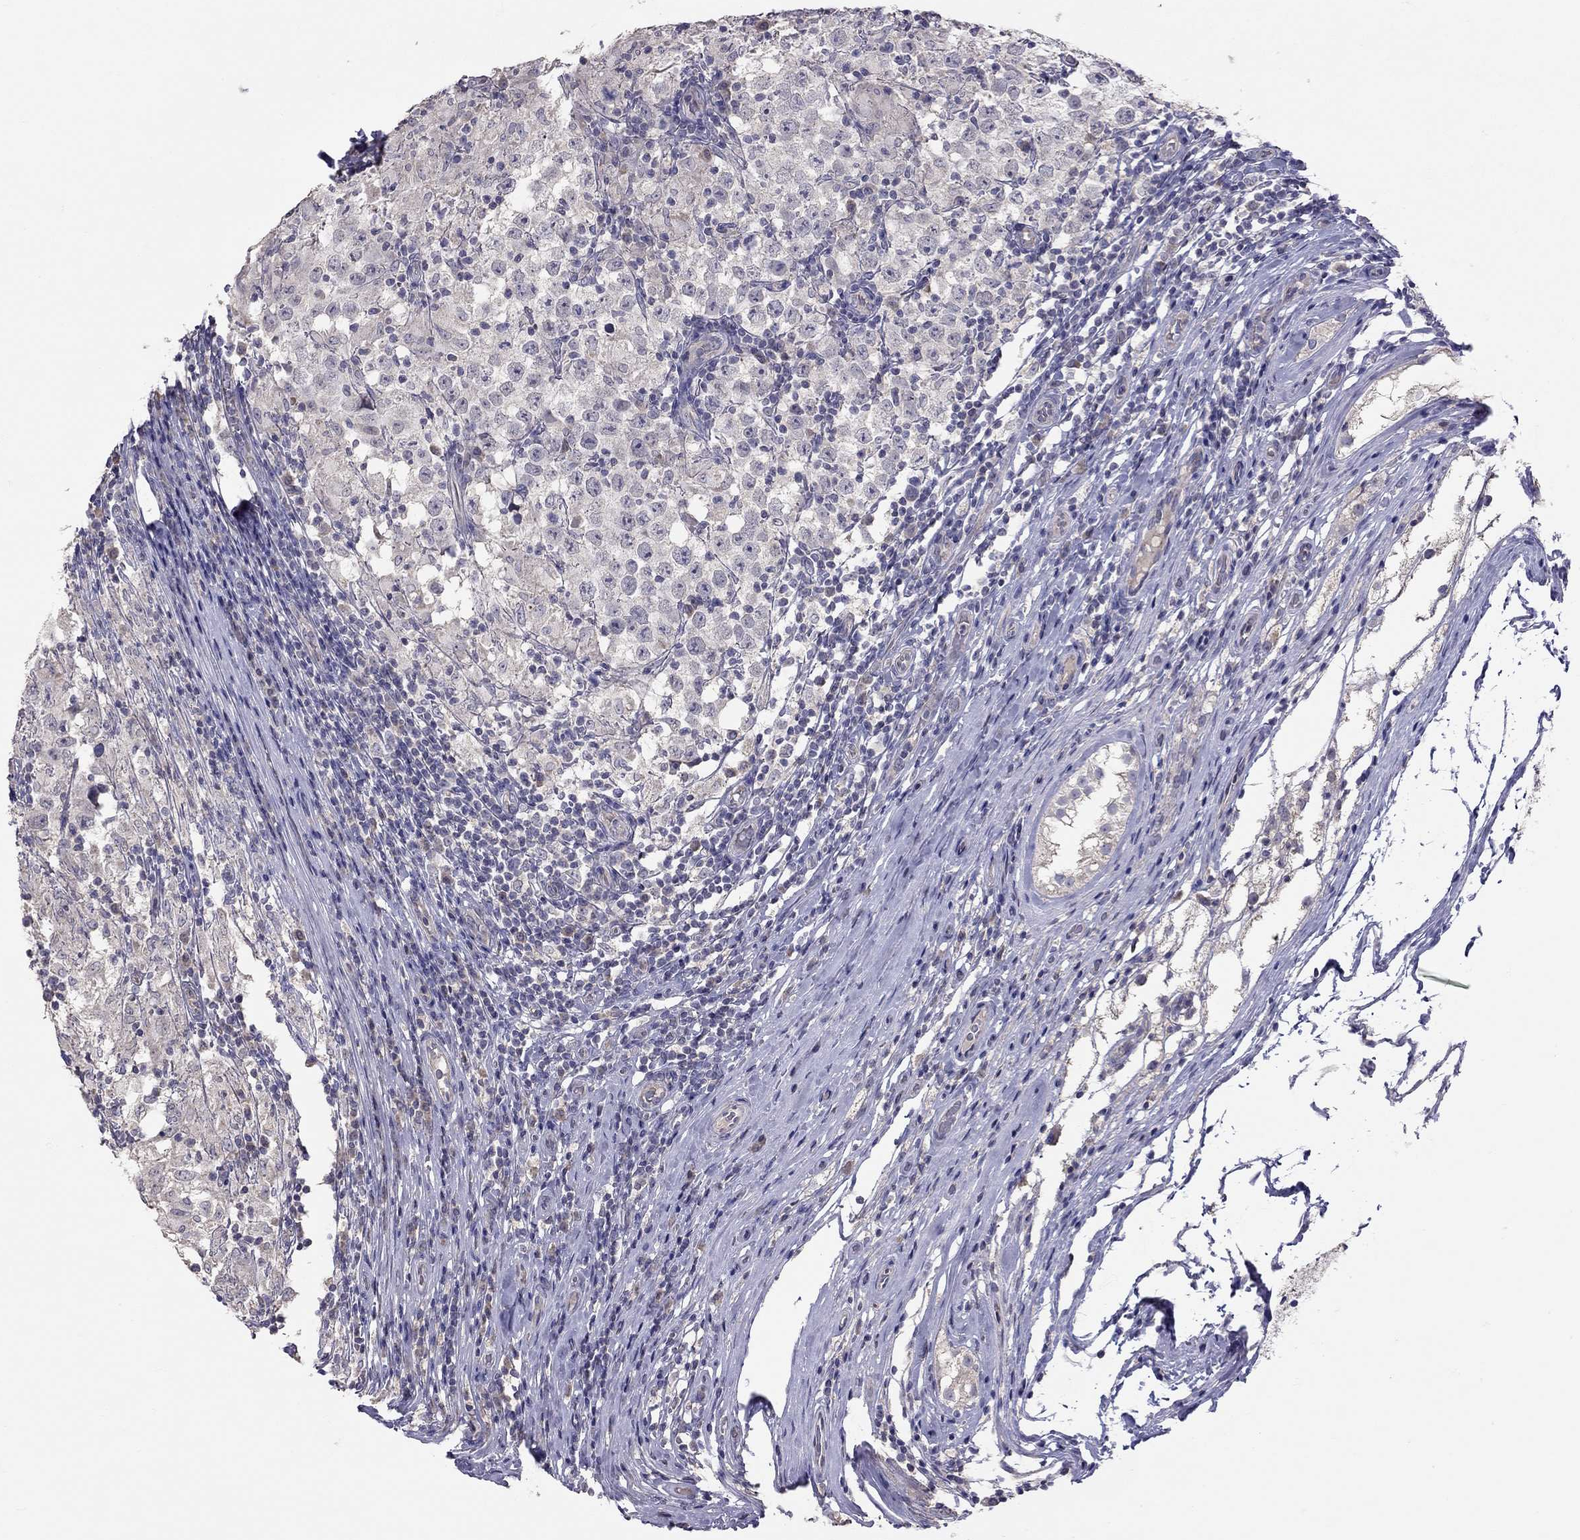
{"staining": {"intensity": "negative", "quantity": "none", "location": "none"}, "tissue": "testis cancer", "cell_type": "Tumor cells", "image_type": "cancer", "snomed": [{"axis": "morphology", "description": "Seminoma, NOS"}, {"axis": "morphology", "description": "Carcinoma, Embryonal, NOS"}, {"axis": "topography", "description": "Testis"}], "caption": "Immunohistochemistry of seminoma (testis) demonstrates no staining in tumor cells. The staining was performed using DAB to visualize the protein expression in brown, while the nuclei were stained in blue with hematoxylin (Magnification: 20x).", "gene": "RTP5", "patient": {"sex": "male", "age": 41}}